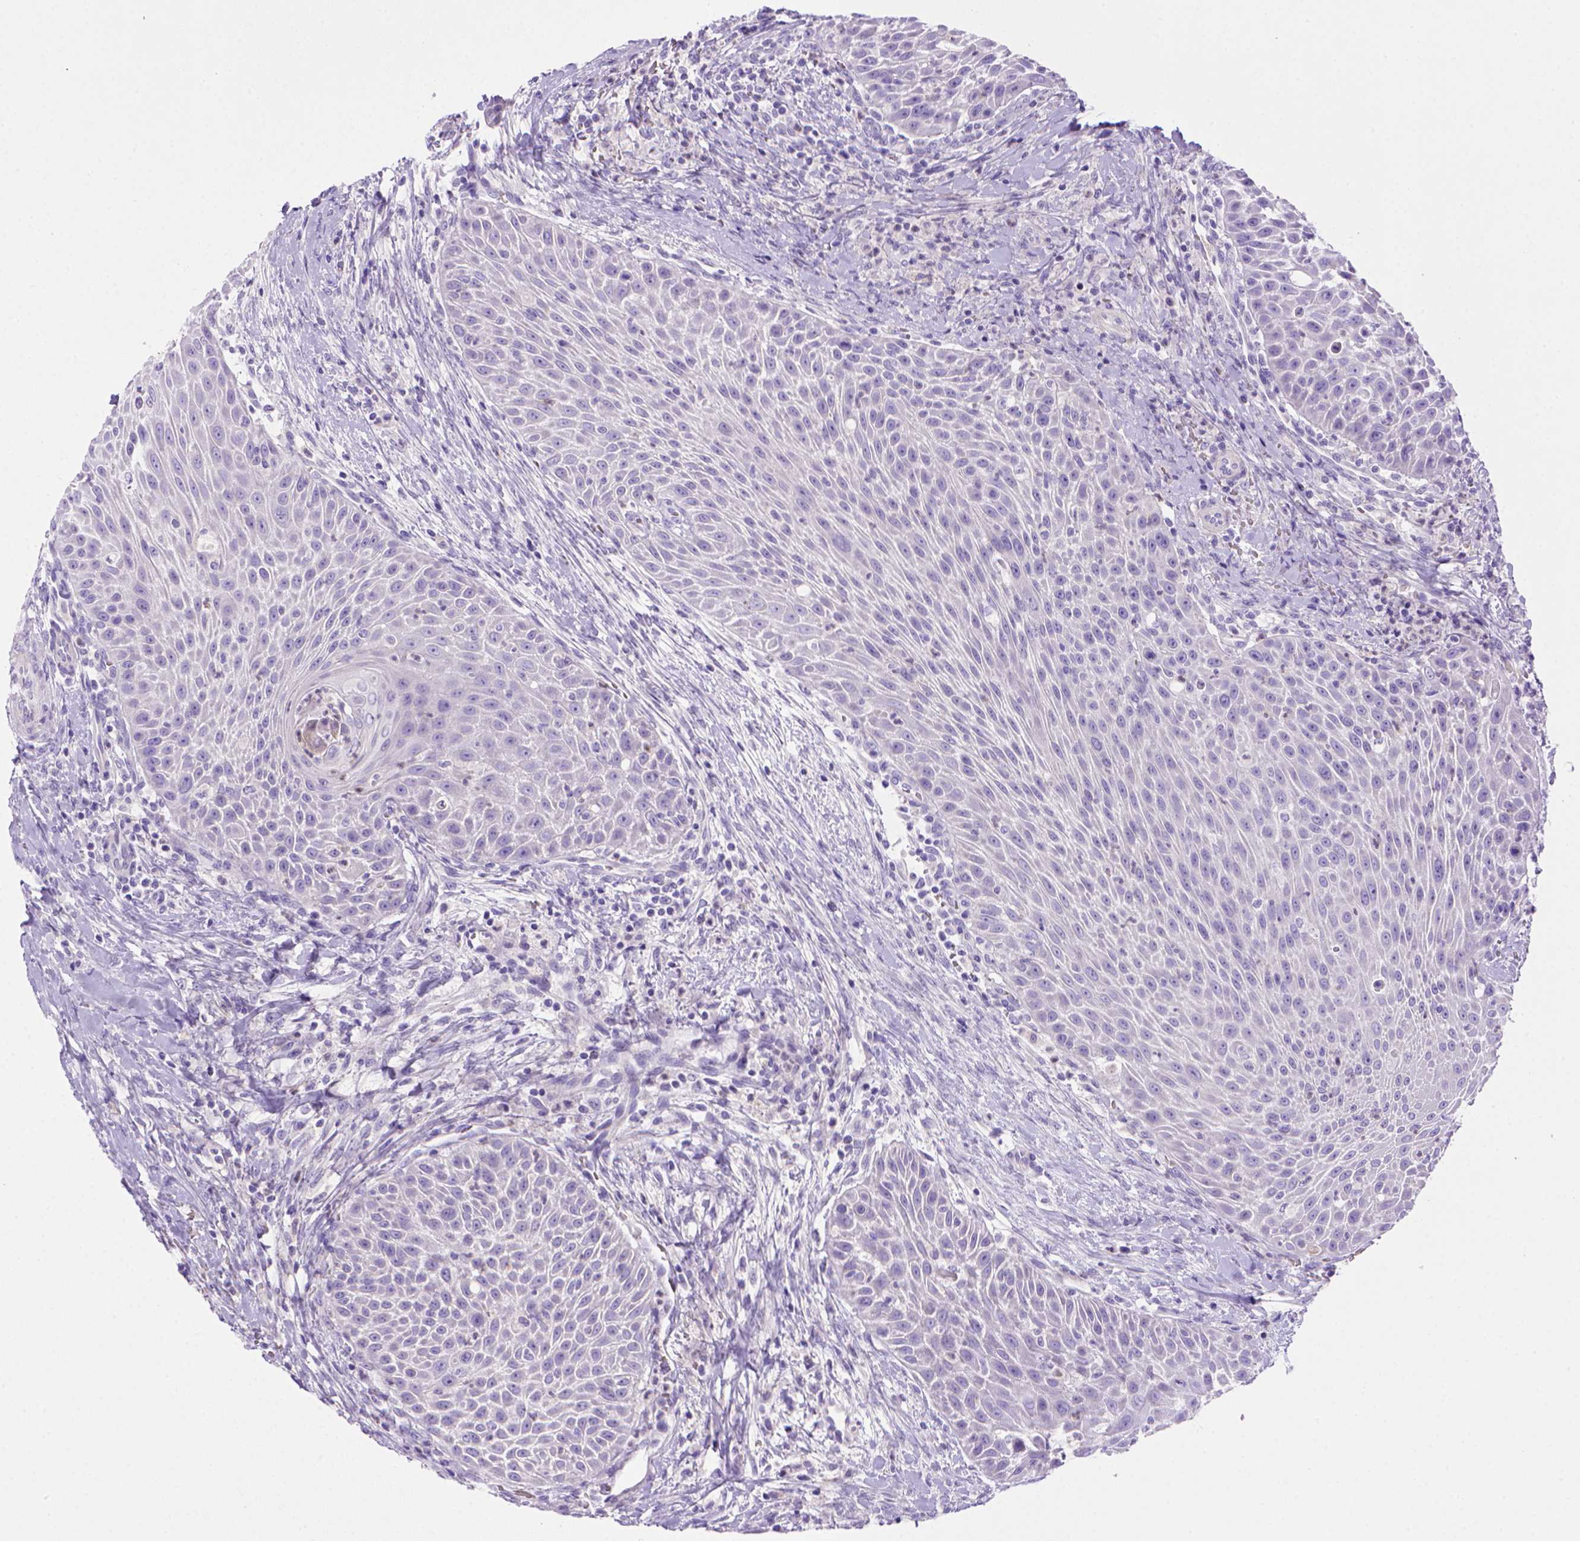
{"staining": {"intensity": "negative", "quantity": "none", "location": "none"}, "tissue": "head and neck cancer", "cell_type": "Tumor cells", "image_type": "cancer", "snomed": [{"axis": "morphology", "description": "Squamous cell carcinoma, NOS"}, {"axis": "topography", "description": "Head-Neck"}], "caption": "An IHC image of squamous cell carcinoma (head and neck) is shown. There is no staining in tumor cells of squamous cell carcinoma (head and neck).", "gene": "BAAT", "patient": {"sex": "male", "age": 69}}